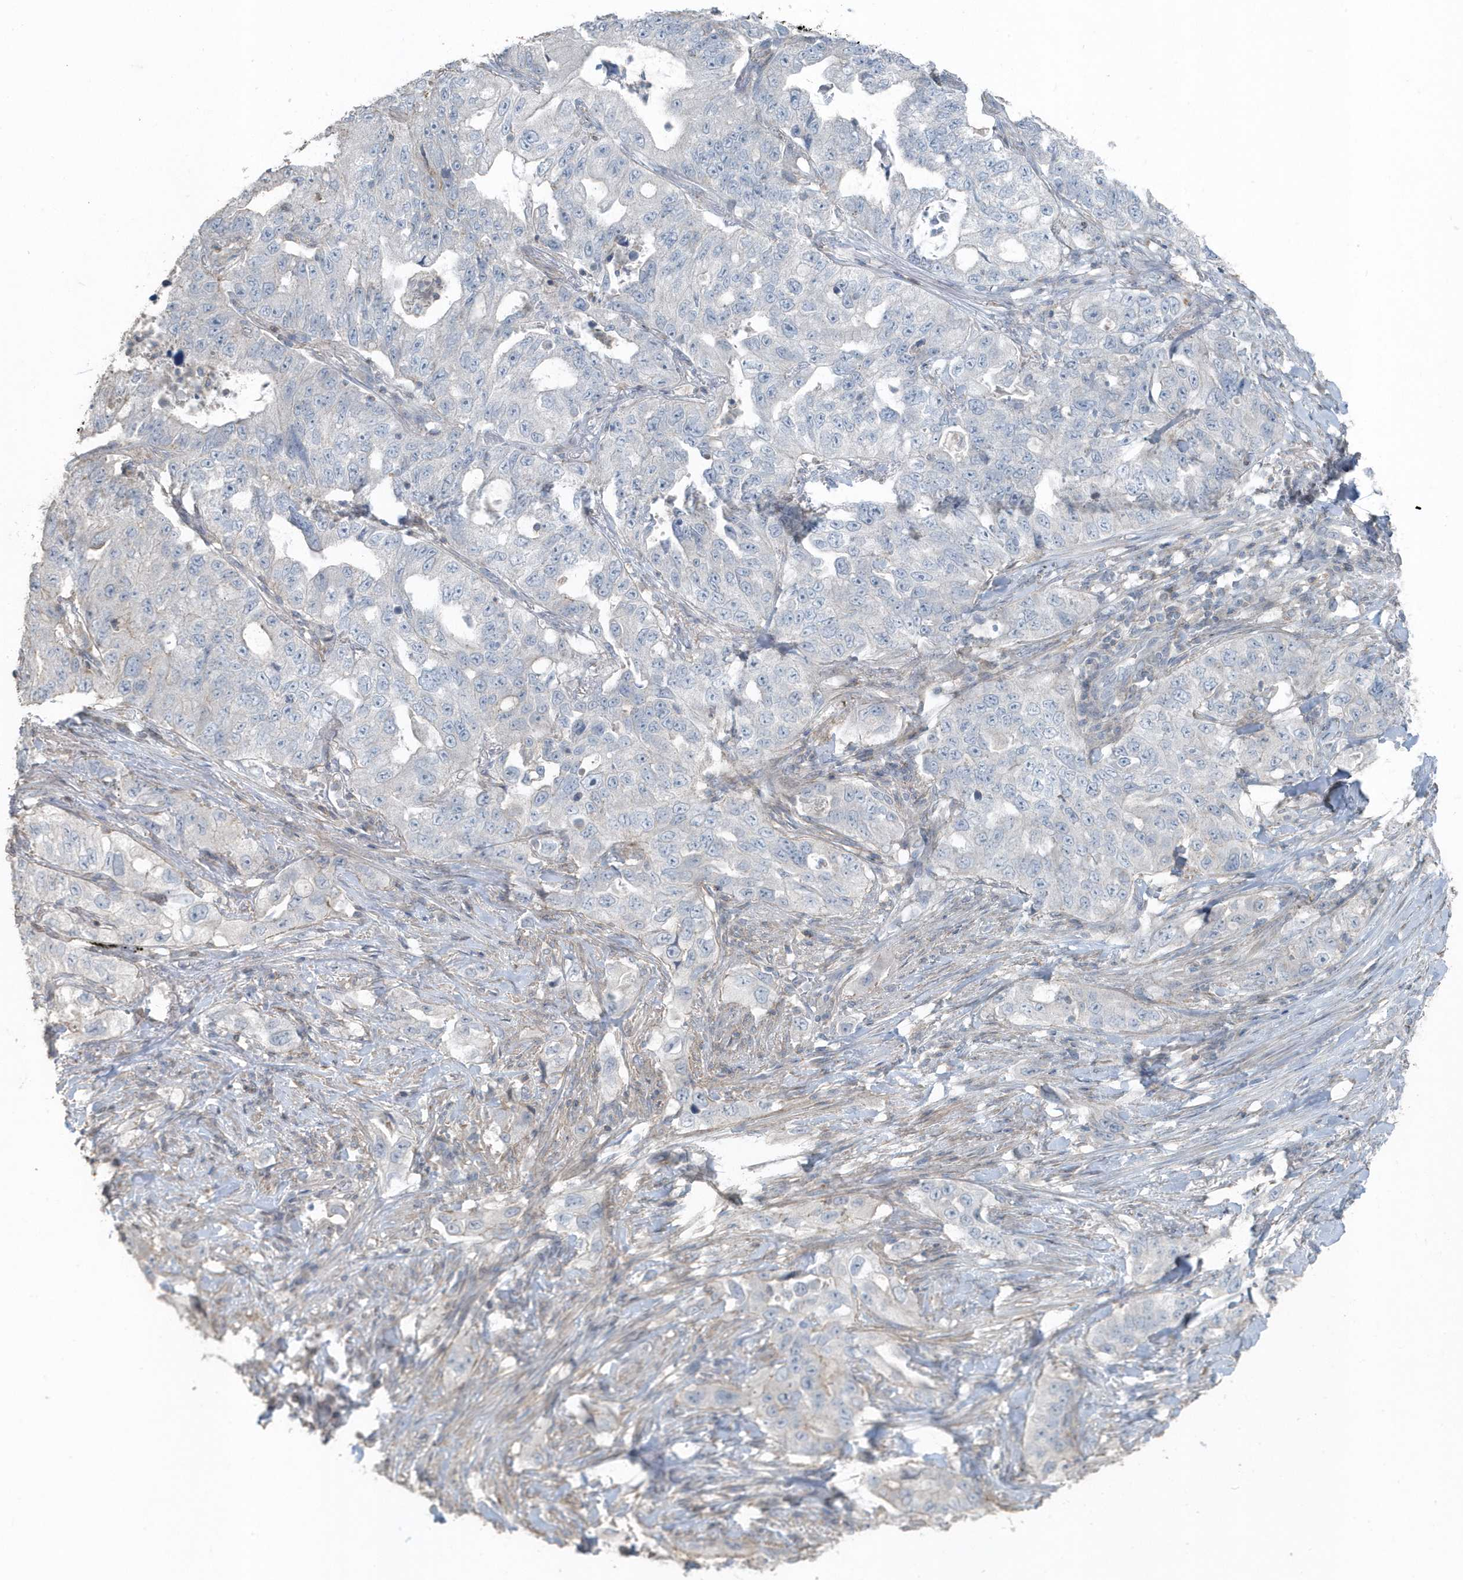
{"staining": {"intensity": "negative", "quantity": "none", "location": "none"}, "tissue": "lung cancer", "cell_type": "Tumor cells", "image_type": "cancer", "snomed": [{"axis": "morphology", "description": "Adenocarcinoma, NOS"}, {"axis": "topography", "description": "Lung"}], "caption": "Lung adenocarcinoma stained for a protein using IHC displays no staining tumor cells.", "gene": "ACTC1", "patient": {"sex": "female", "age": 51}}